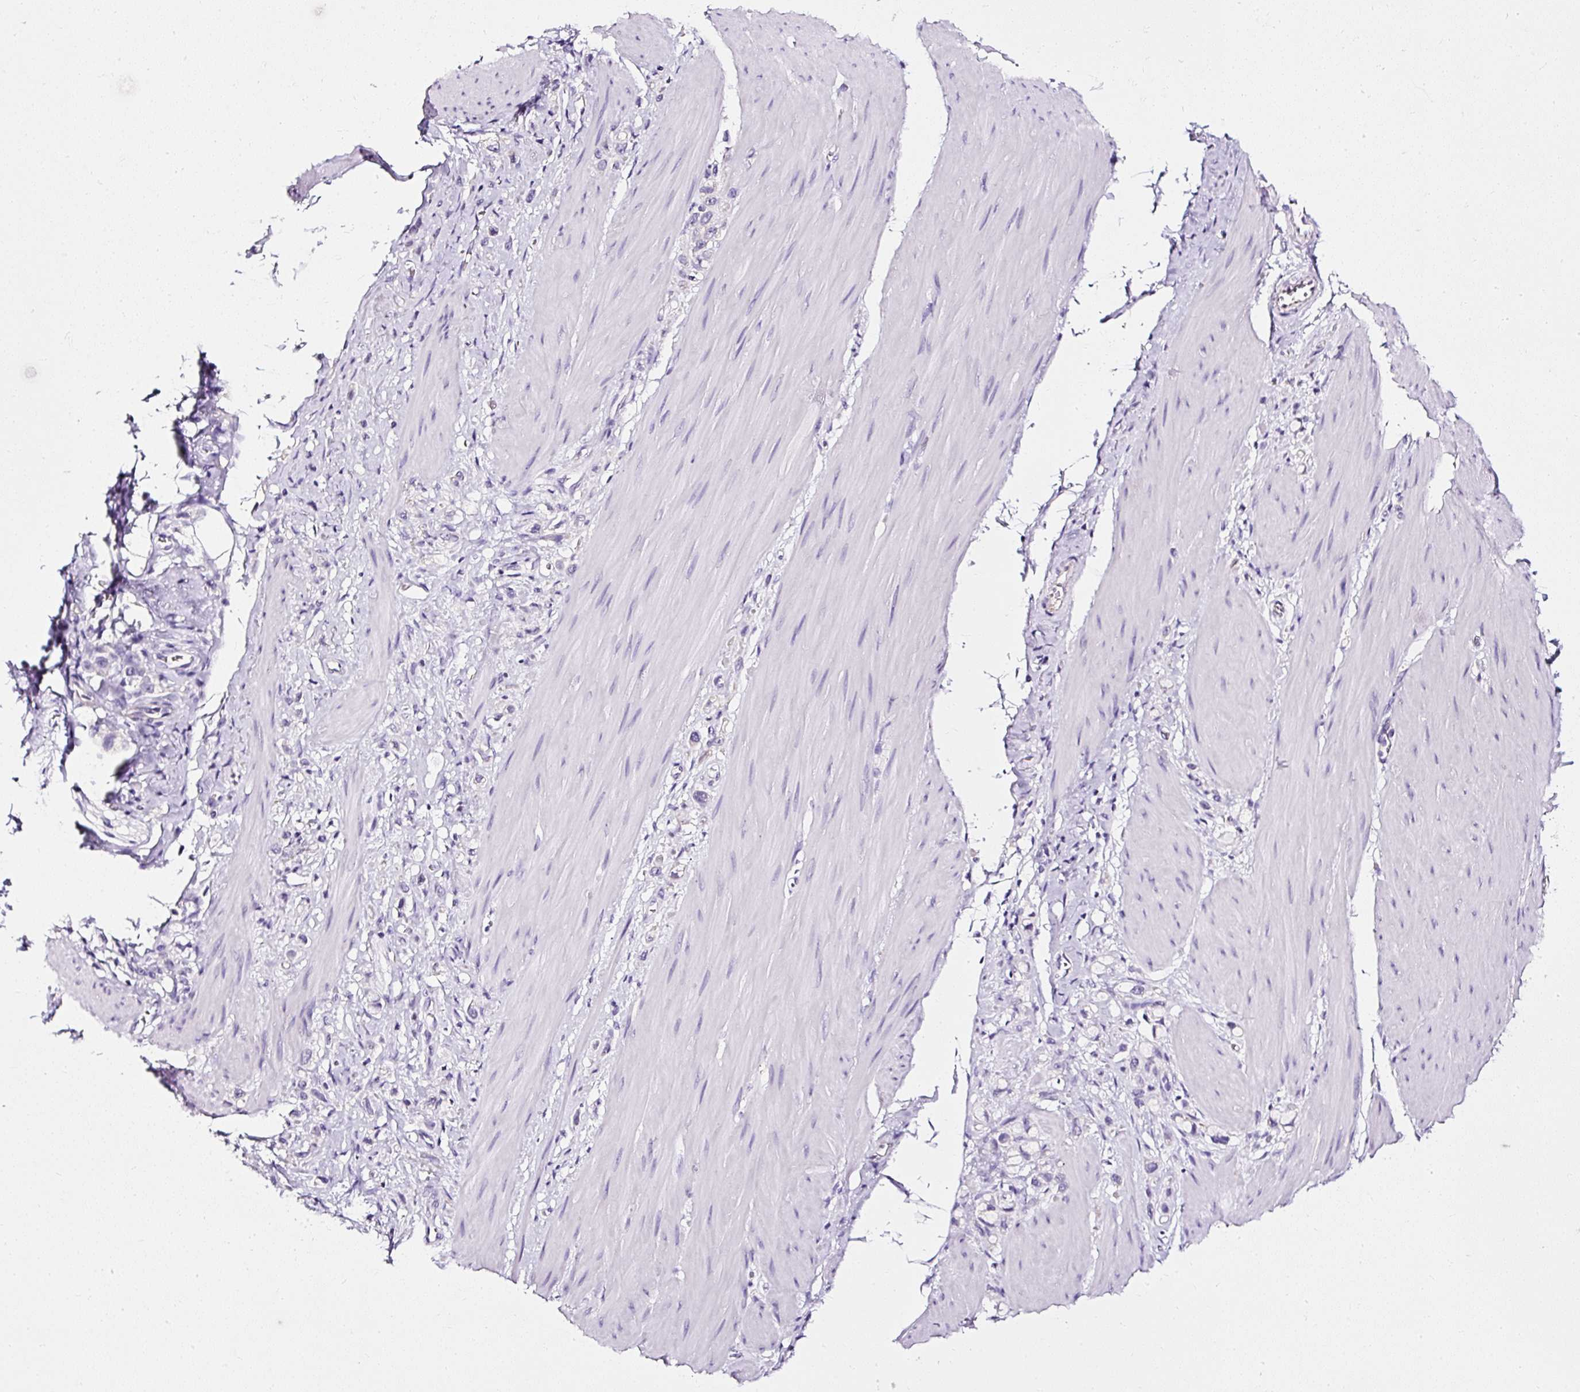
{"staining": {"intensity": "negative", "quantity": "none", "location": "none"}, "tissue": "stomach cancer", "cell_type": "Tumor cells", "image_type": "cancer", "snomed": [{"axis": "morphology", "description": "Adenocarcinoma, NOS"}, {"axis": "topography", "description": "Stomach"}], "caption": "Micrograph shows no significant protein positivity in tumor cells of stomach cancer (adenocarcinoma).", "gene": "ATP2A1", "patient": {"sex": "female", "age": 65}}